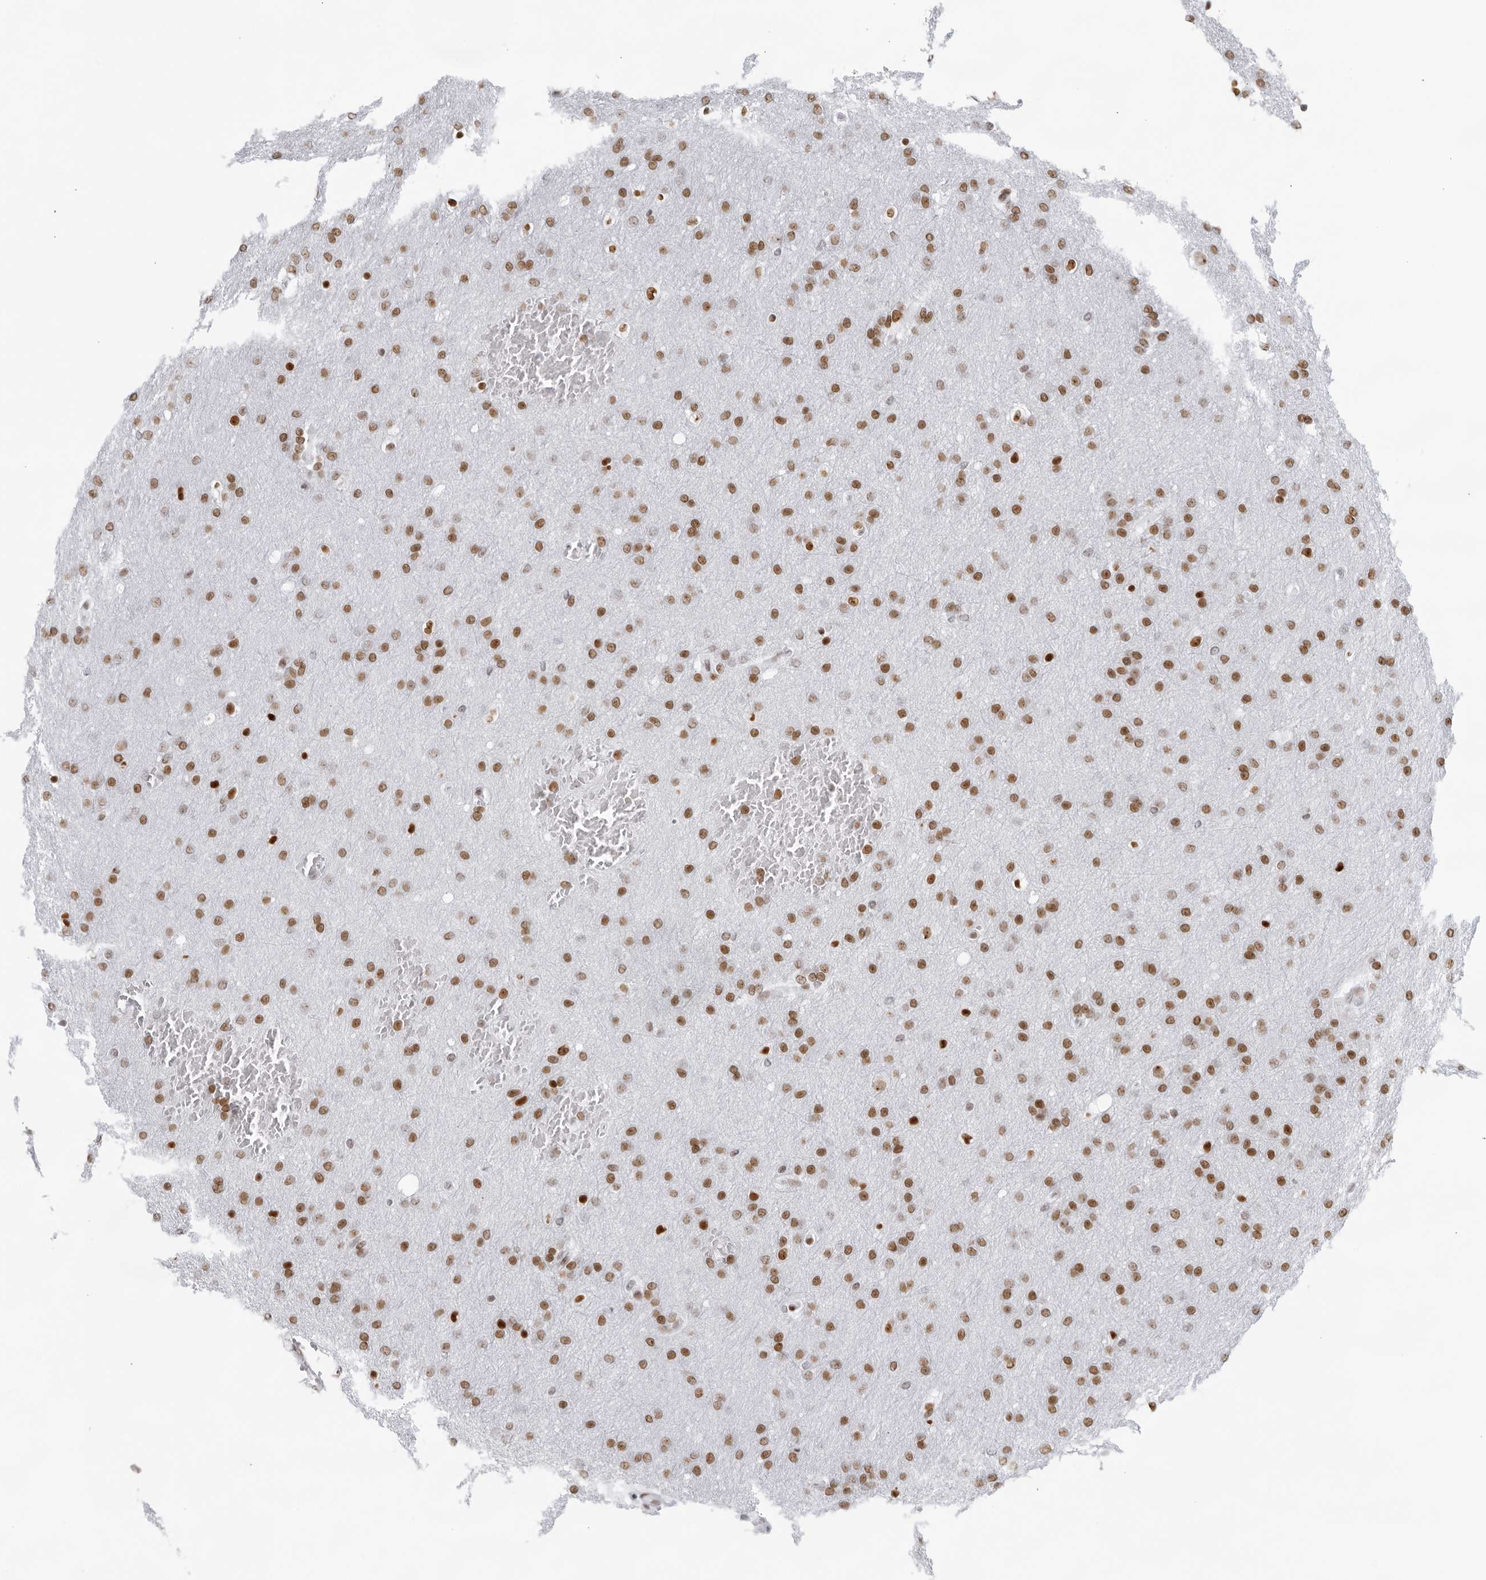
{"staining": {"intensity": "moderate", "quantity": ">75%", "location": "nuclear"}, "tissue": "glioma", "cell_type": "Tumor cells", "image_type": "cancer", "snomed": [{"axis": "morphology", "description": "Glioma, malignant, Low grade"}, {"axis": "topography", "description": "Brain"}], "caption": "This micrograph demonstrates immunohistochemistry staining of malignant glioma (low-grade), with medium moderate nuclear staining in about >75% of tumor cells.", "gene": "HP1BP3", "patient": {"sex": "female", "age": 37}}